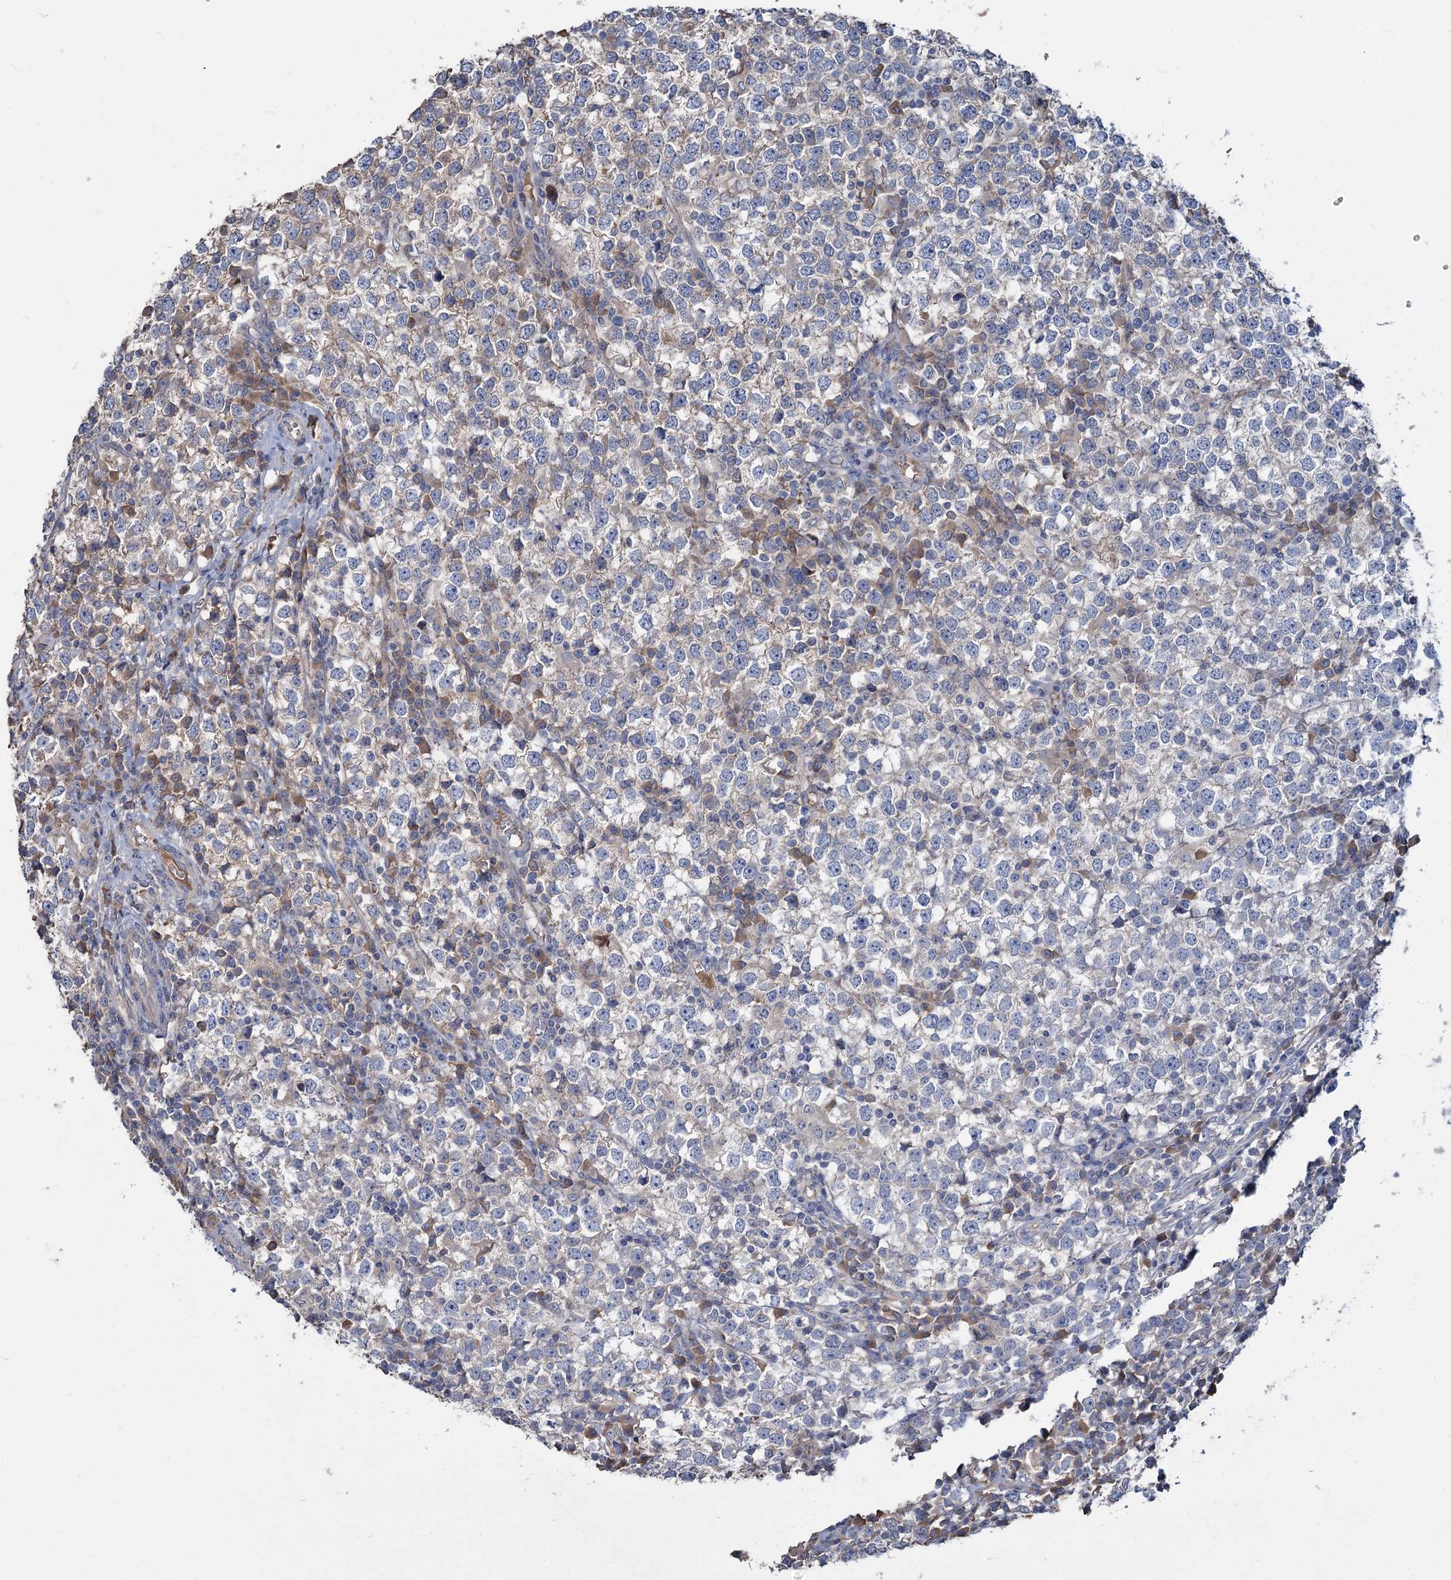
{"staining": {"intensity": "negative", "quantity": "none", "location": "none"}, "tissue": "testis cancer", "cell_type": "Tumor cells", "image_type": "cancer", "snomed": [{"axis": "morphology", "description": "Seminoma, NOS"}, {"axis": "topography", "description": "Testis"}], "caption": "There is no significant positivity in tumor cells of testis cancer. (DAB IHC, high magnification).", "gene": "URAD", "patient": {"sex": "male", "age": 65}}